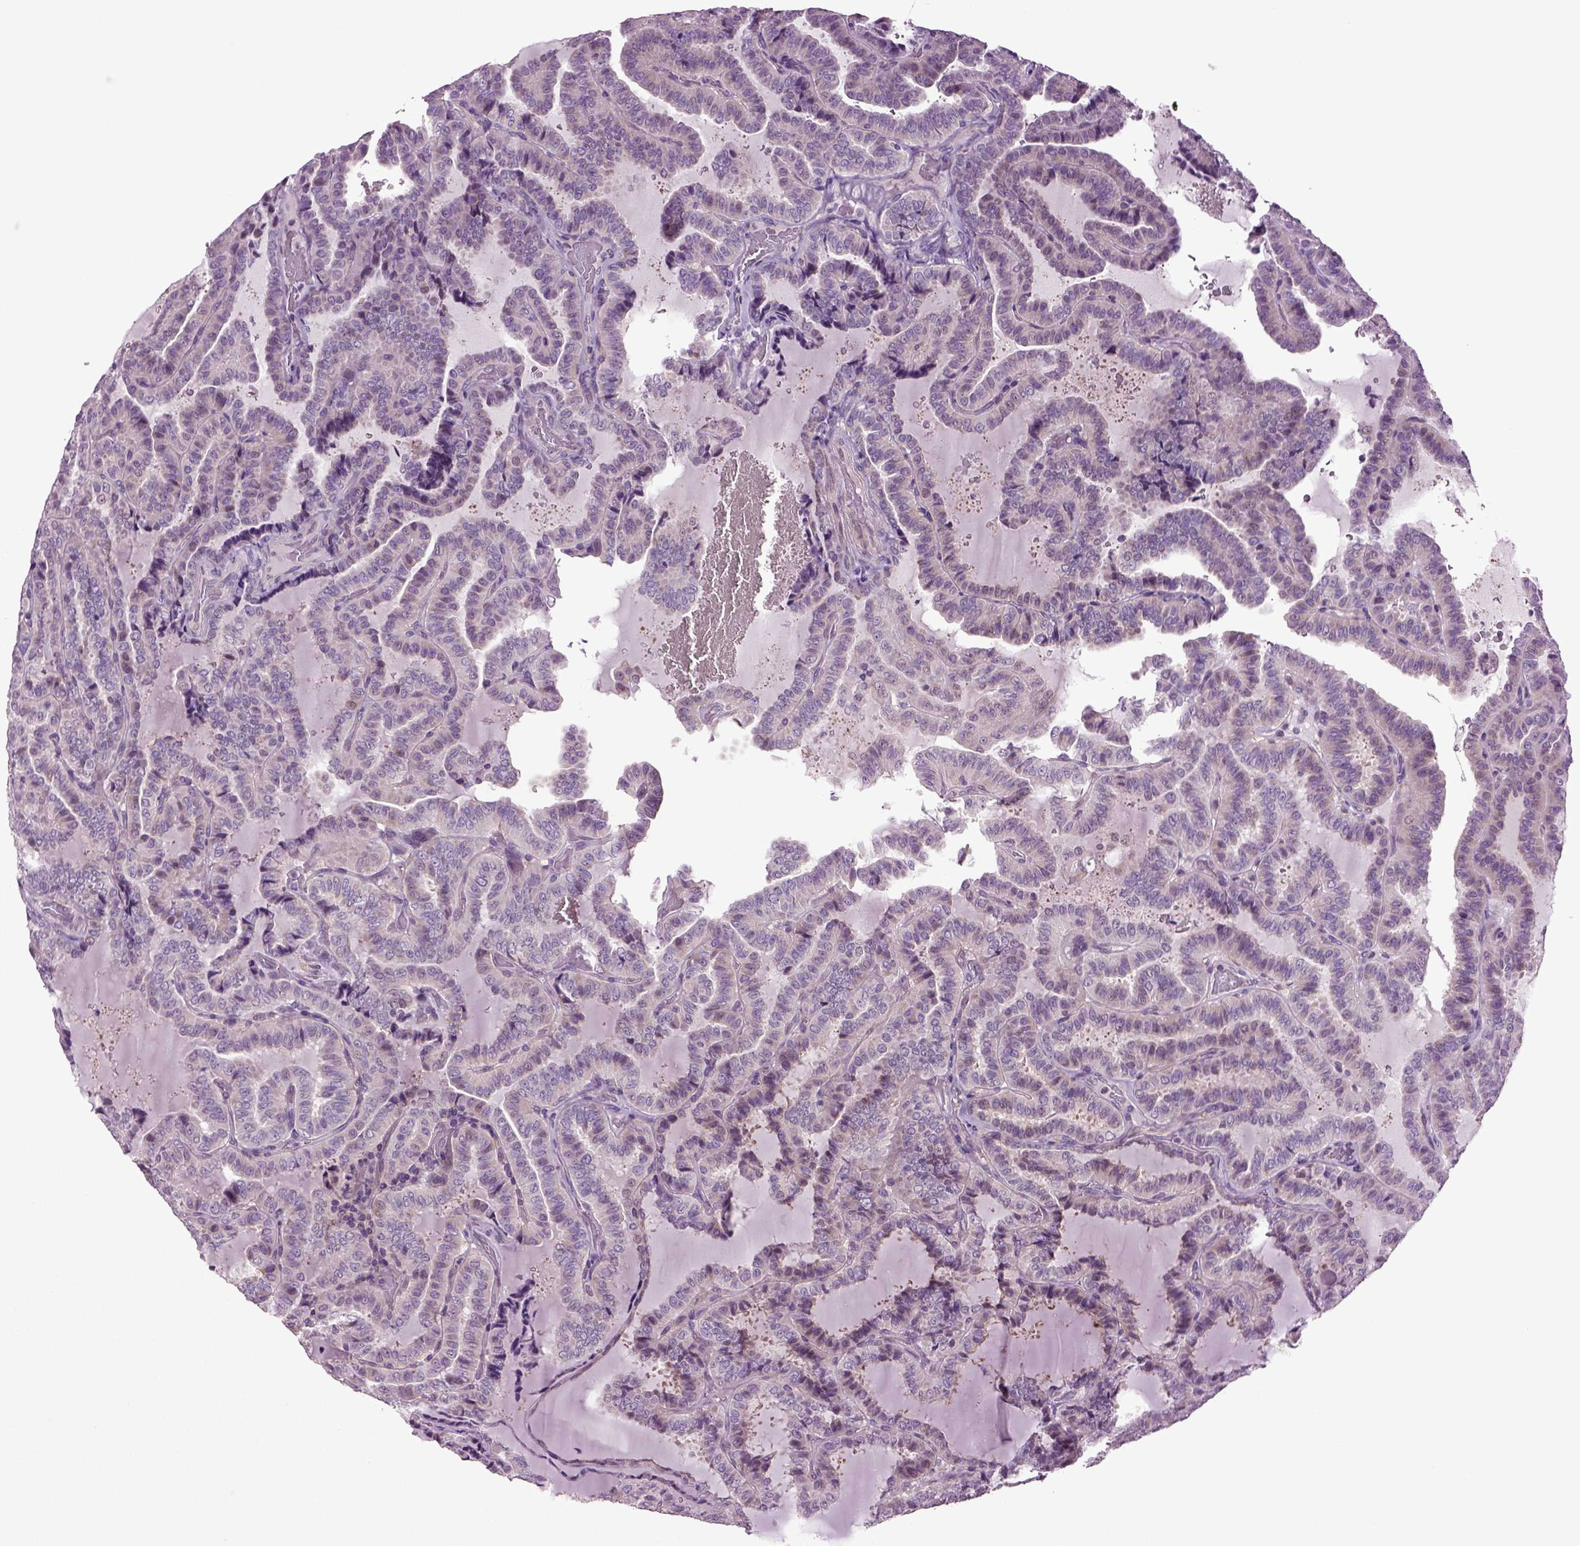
{"staining": {"intensity": "negative", "quantity": "none", "location": "none"}, "tissue": "thyroid cancer", "cell_type": "Tumor cells", "image_type": "cancer", "snomed": [{"axis": "morphology", "description": "Papillary adenocarcinoma, NOS"}, {"axis": "topography", "description": "Thyroid gland"}], "caption": "The image demonstrates no staining of tumor cells in papillary adenocarcinoma (thyroid).", "gene": "PLCH2", "patient": {"sex": "female", "age": 39}}